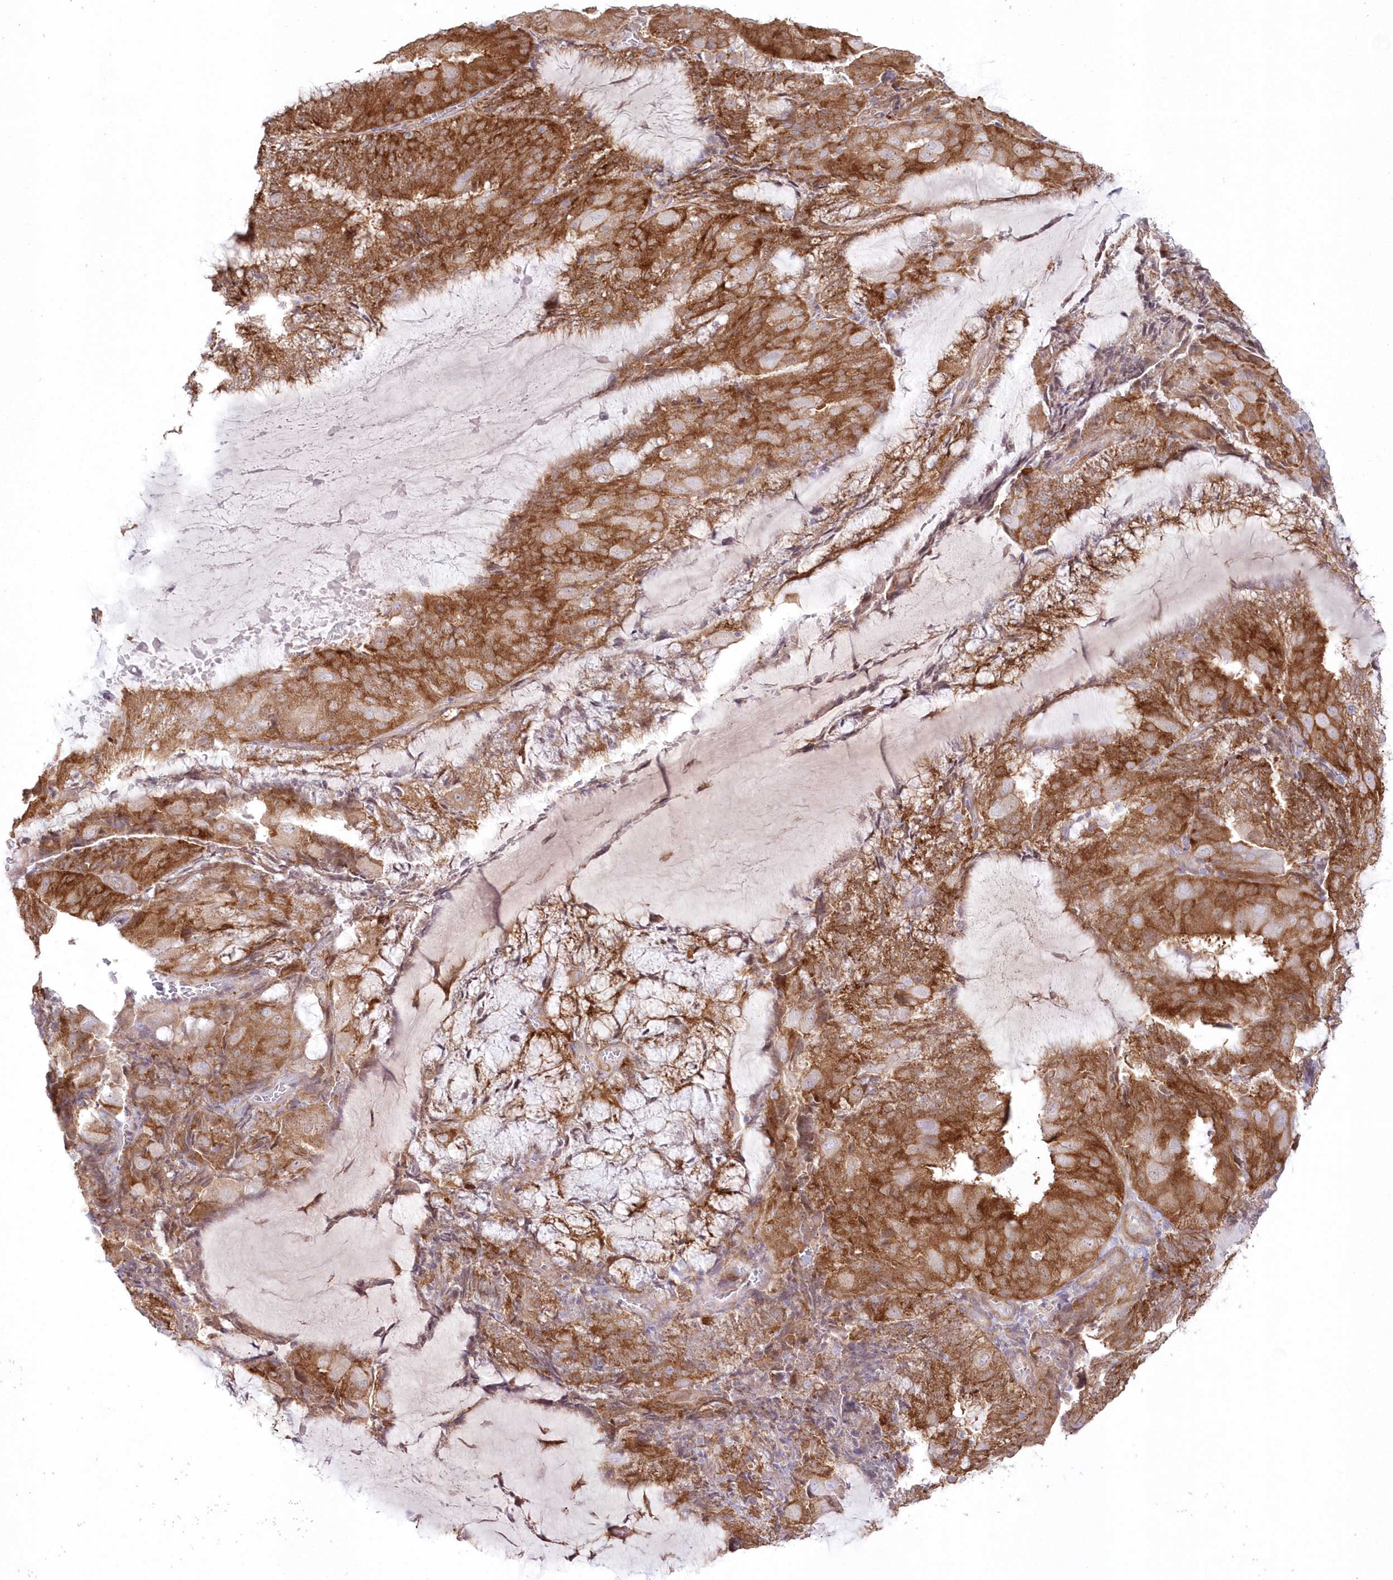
{"staining": {"intensity": "strong", "quantity": ">75%", "location": "cytoplasmic/membranous"}, "tissue": "endometrial cancer", "cell_type": "Tumor cells", "image_type": "cancer", "snomed": [{"axis": "morphology", "description": "Adenocarcinoma, NOS"}, {"axis": "topography", "description": "Endometrium"}], "caption": "Immunohistochemical staining of endometrial cancer exhibits high levels of strong cytoplasmic/membranous protein staining in approximately >75% of tumor cells.", "gene": "SH3PXD2B", "patient": {"sex": "female", "age": 81}}